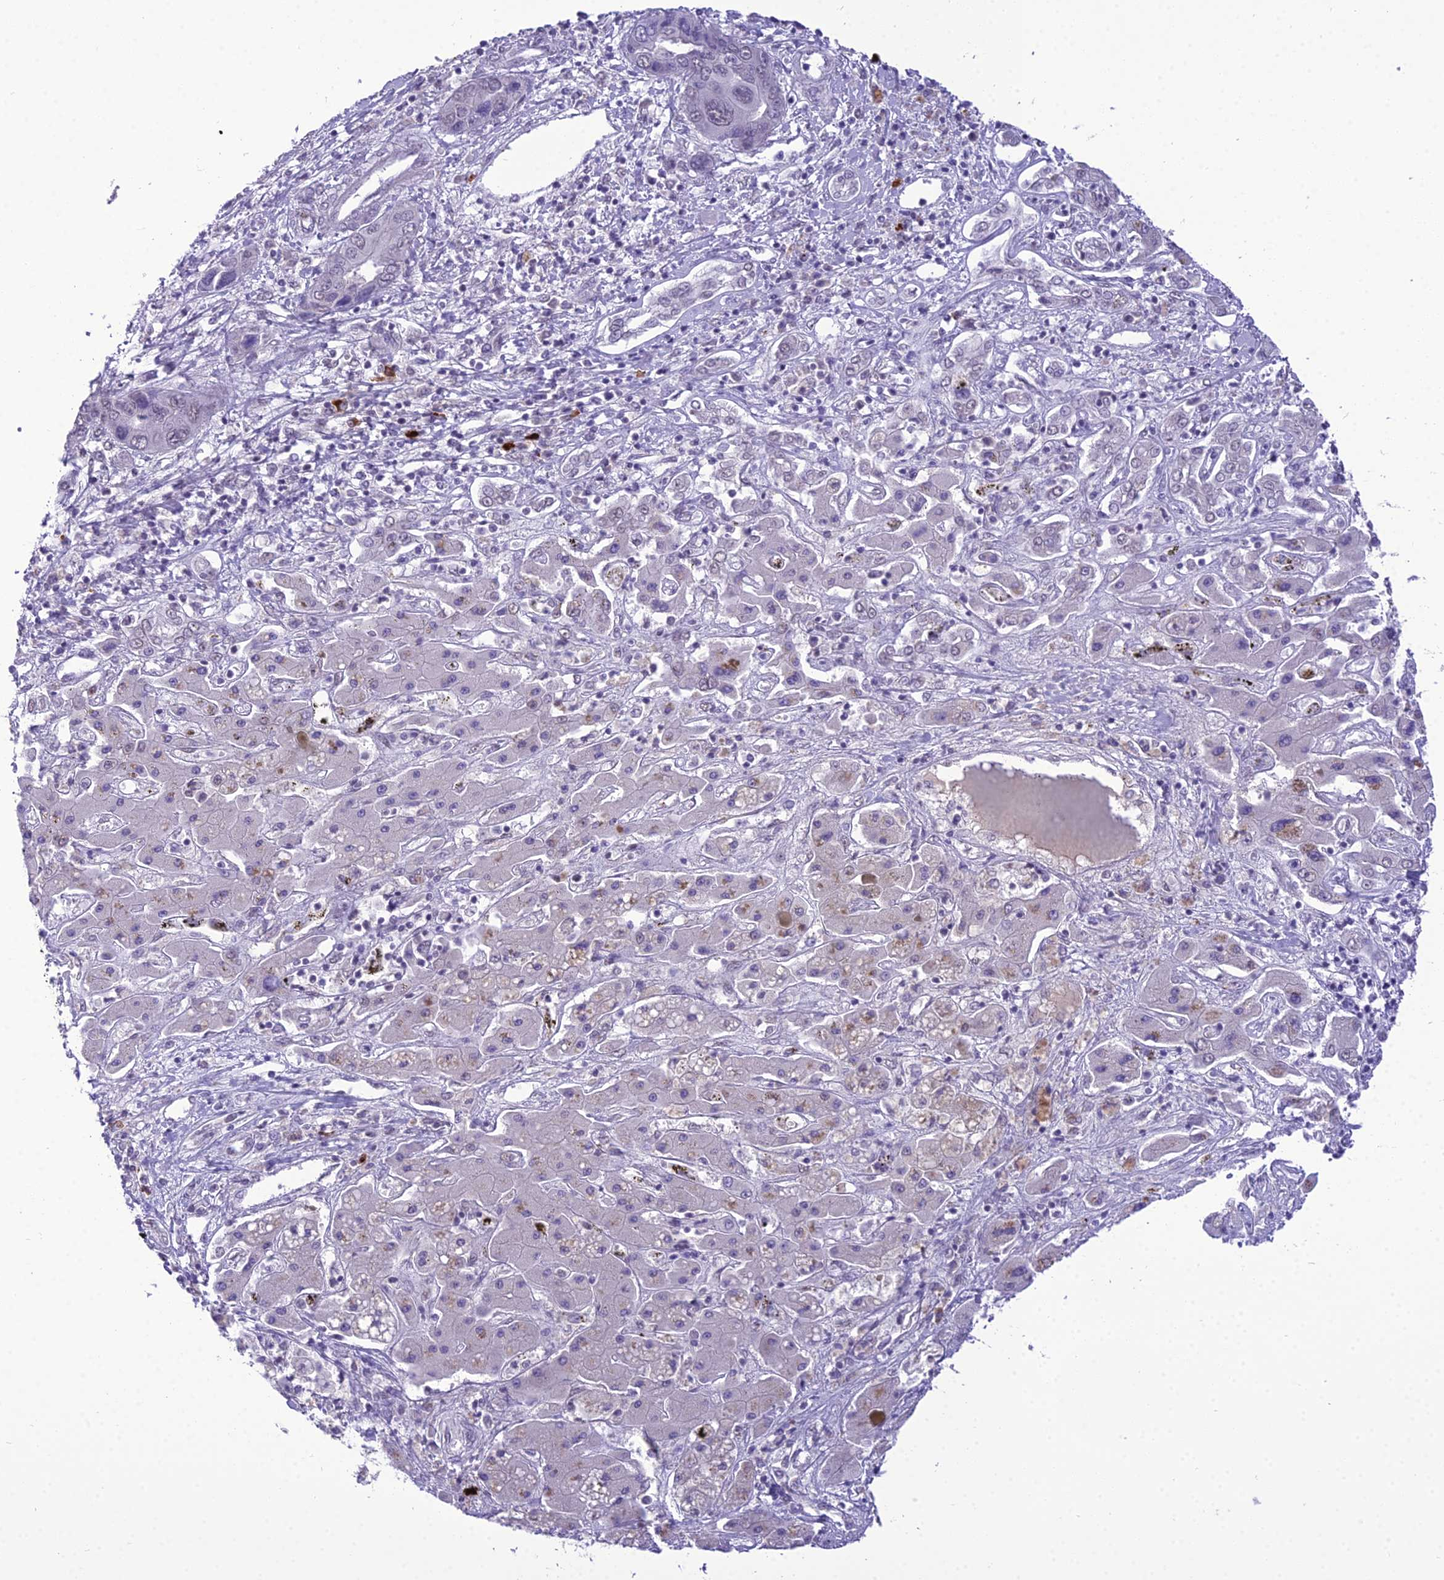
{"staining": {"intensity": "negative", "quantity": "none", "location": "none"}, "tissue": "liver cancer", "cell_type": "Tumor cells", "image_type": "cancer", "snomed": [{"axis": "morphology", "description": "Cholangiocarcinoma"}, {"axis": "topography", "description": "Liver"}], "caption": "DAB immunohistochemical staining of human cholangiocarcinoma (liver) reveals no significant staining in tumor cells.", "gene": "SH3RF3", "patient": {"sex": "male", "age": 67}}